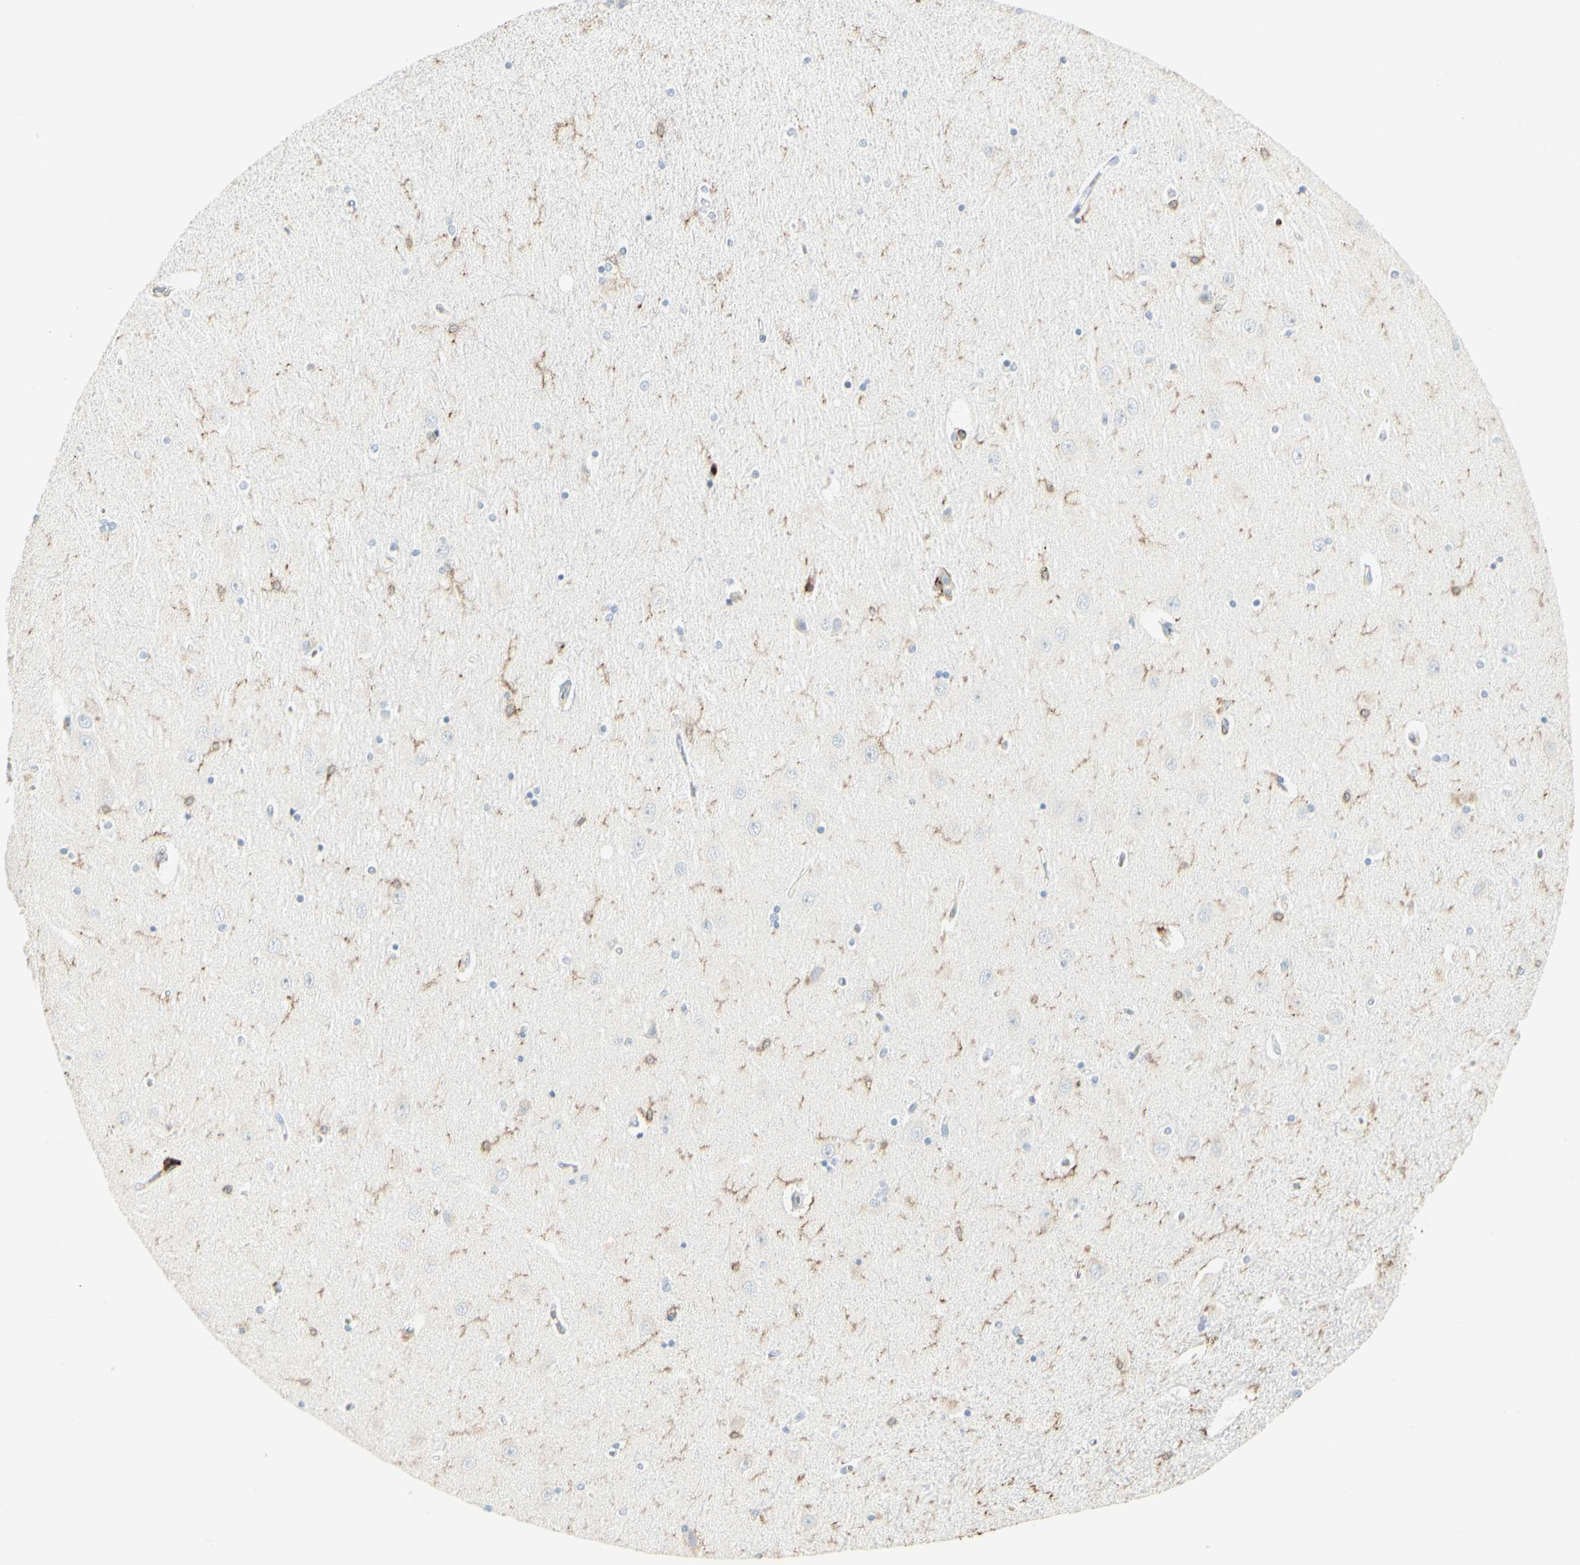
{"staining": {"intensity": "moderate", "quantity": "<25%", "location": "cytoplasmic/membranous"}, "tissue": "hippocampus", "cell_type": "Glial cells", "image_type": "normal", "snomed": [{"axis": "morphology", "description": "Normal tissue, NOS"}, {"axis": "topography", "description": "Hippocampus"}], "caption": "Immunohistochemical staining of benign hippocampus exhibits moderate cytoplasmic/membranous protein staining in about <25% of glial cells.", "gene": "ITGB2", "patient": {"sex": "female", "age": 54}}